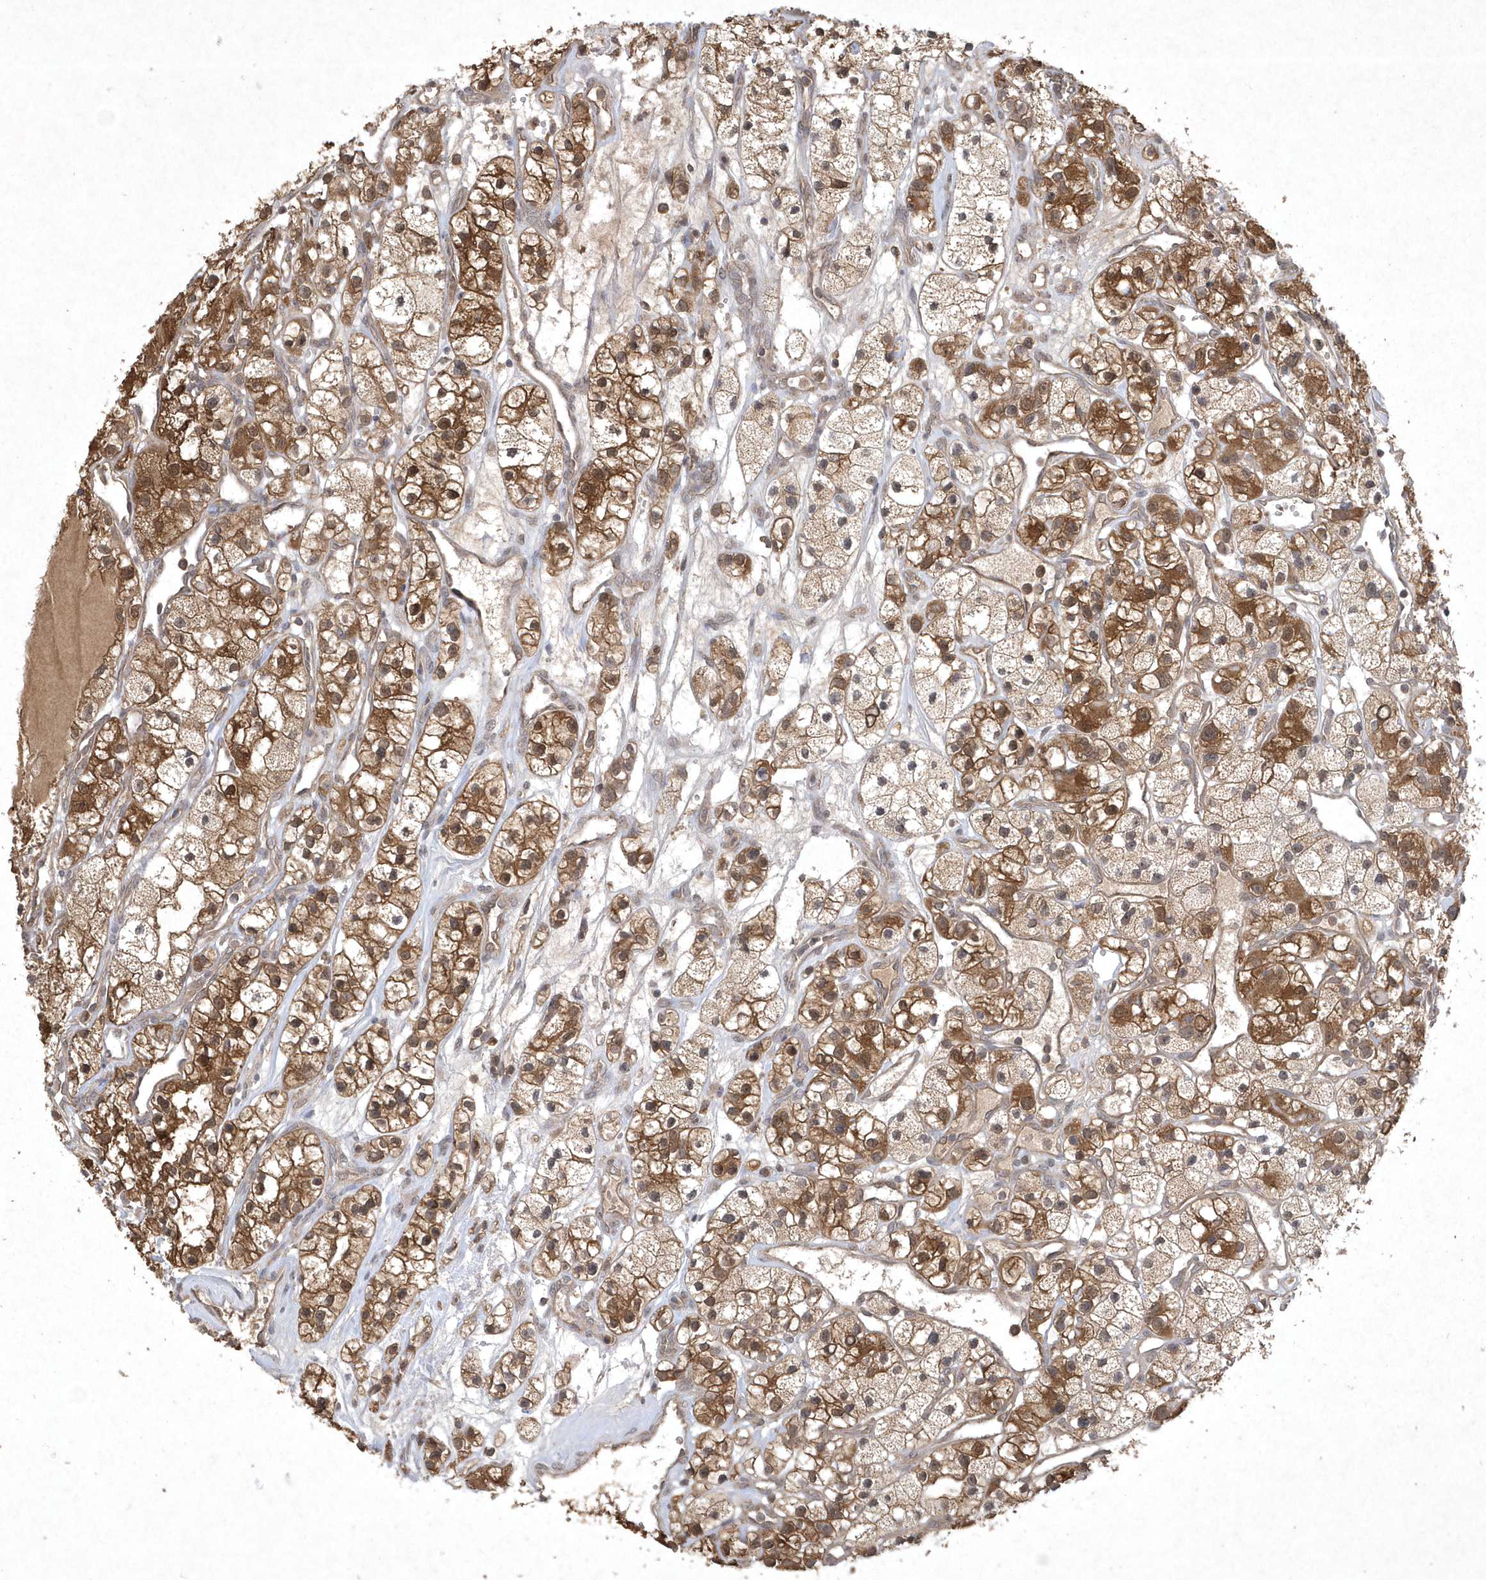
{"staining": {"intensity": "moderate", "quantity": ">75%", "location": "cytoplasmic/membranous"}, "tissue": "renal cancer", "cell_type": "Tumor cells", "image_type": "cancer", "snomed": [{"axis": "morphology", "description": "Adenocarcinoma, NOS"}, {"axis": "topography", "description": "Kidney"}], "caption": "The immunohistochemical stain highlights moderate cytoplasmic/membranous expression in tumor cells of adenocarcinoma (renal) tissue.", "gene": "AKR7A2", "patient": {"sex": "female", "age": 57}}